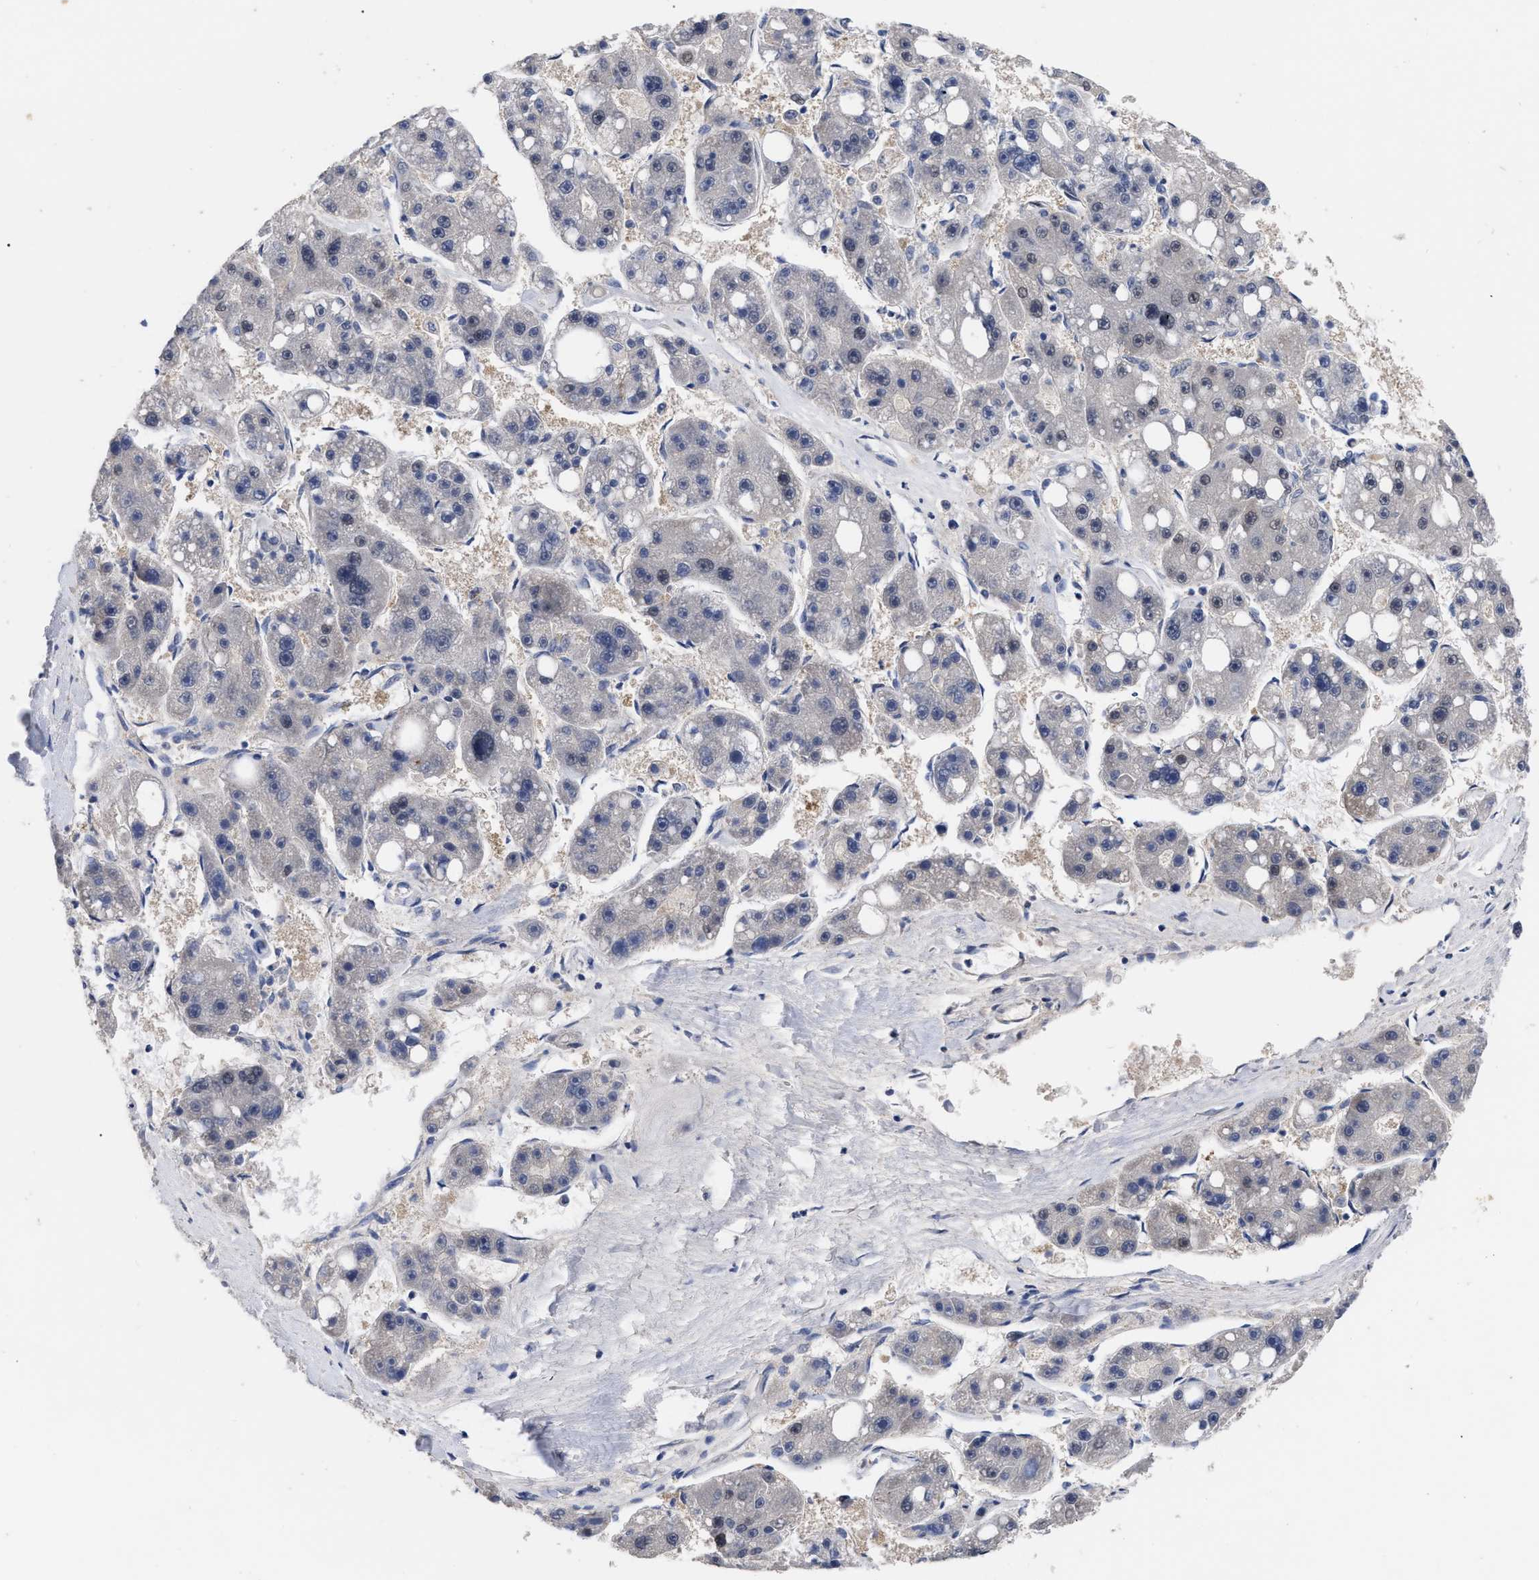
{"staining": {"intensity": "negative", "quantity": "none", "location": "none"}, "tissue": "liver cancer", "cell_type": "Tumor cells", "image_type": "cancer", "snomed": [{"axis": "morphology", "description": "Carcinoma, Hepatocellular, NOS"}, {"axis": "topography", "description": "Liver"}], "caption": "Liver cancer was stained to show a protein in brown. There is no significant positivity in tumor cells.", "gene": "CCN5", "patient": {"sex": "female", "age": 61}}